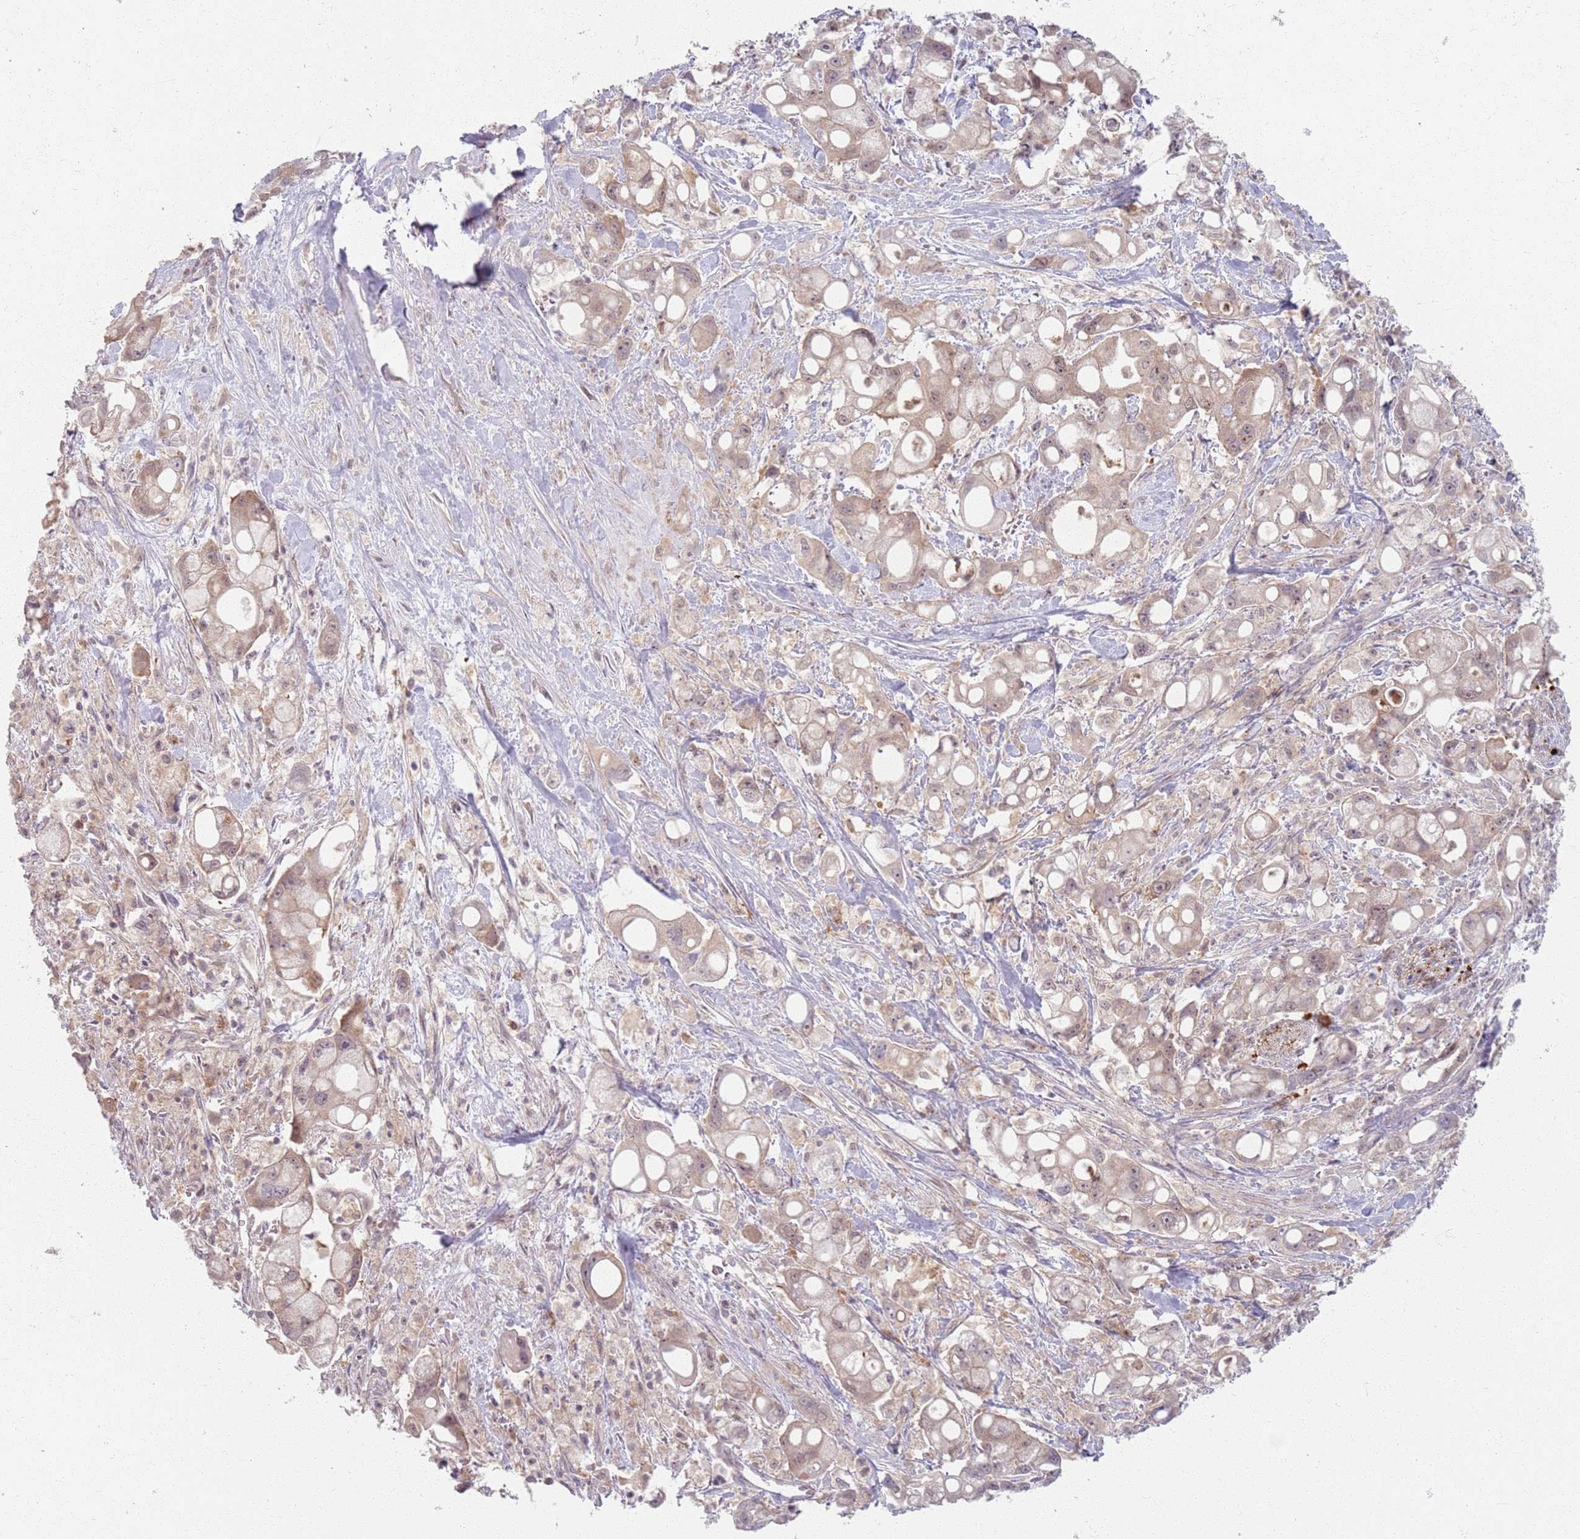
{"staining": {"intensity": "weak", "quantity": "<25%", "location": "cytoplasmic/membranous"}, "tissue": "pancreatic cancer", "cell_type": "Tumor cells", "image_type": "cancer", "snomed": [{"axis": "morphology", "description": "Adenocarcinoma, NOS"}, {"axis": "topography", "description": "Pancreas"}], "caption": "Tumor cells are negative for brown protein staining in pancreatic cancer (adenocarcinoma).", "gene": "ZDHHC2", "patient": {"sex": "male", "age": 68}}